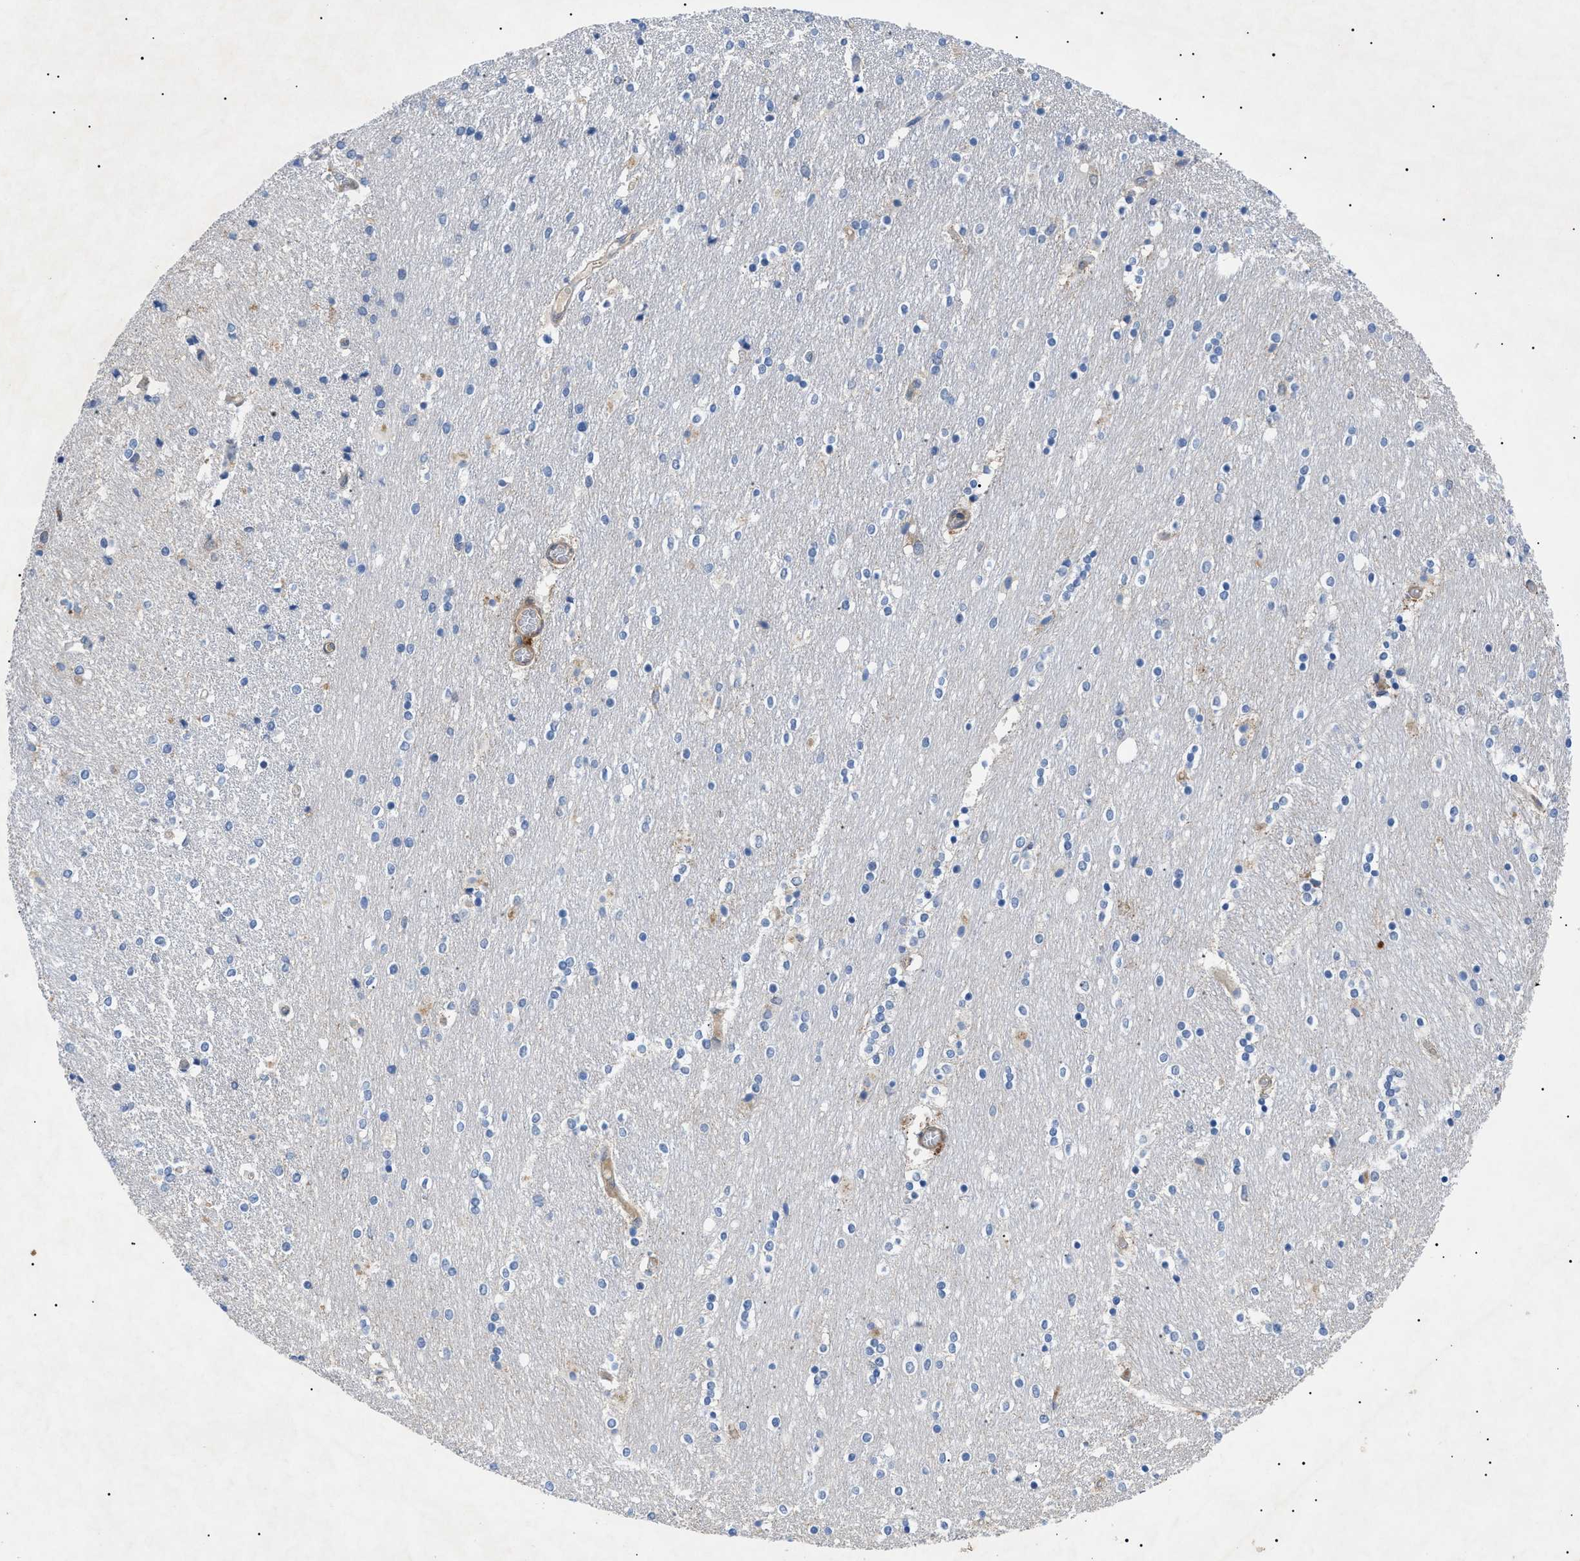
{"staining": {"intensity": "negative", "quantity": "none", "location": "none"}, "tissue": "caudate", "cell_type": "Glial cells", "image_type": "normal", "snomed": [{"axis": "morphology", "description": "Normal tissue, NOS"}, {"axis": "topography", "description": "Lateral ventricle wall"}], "caption": "Micrograph shows no protein positivity in glial cells of normal caudate.", "gene": "RIPK1", "patient": {"sex": "female", "age": 54}}